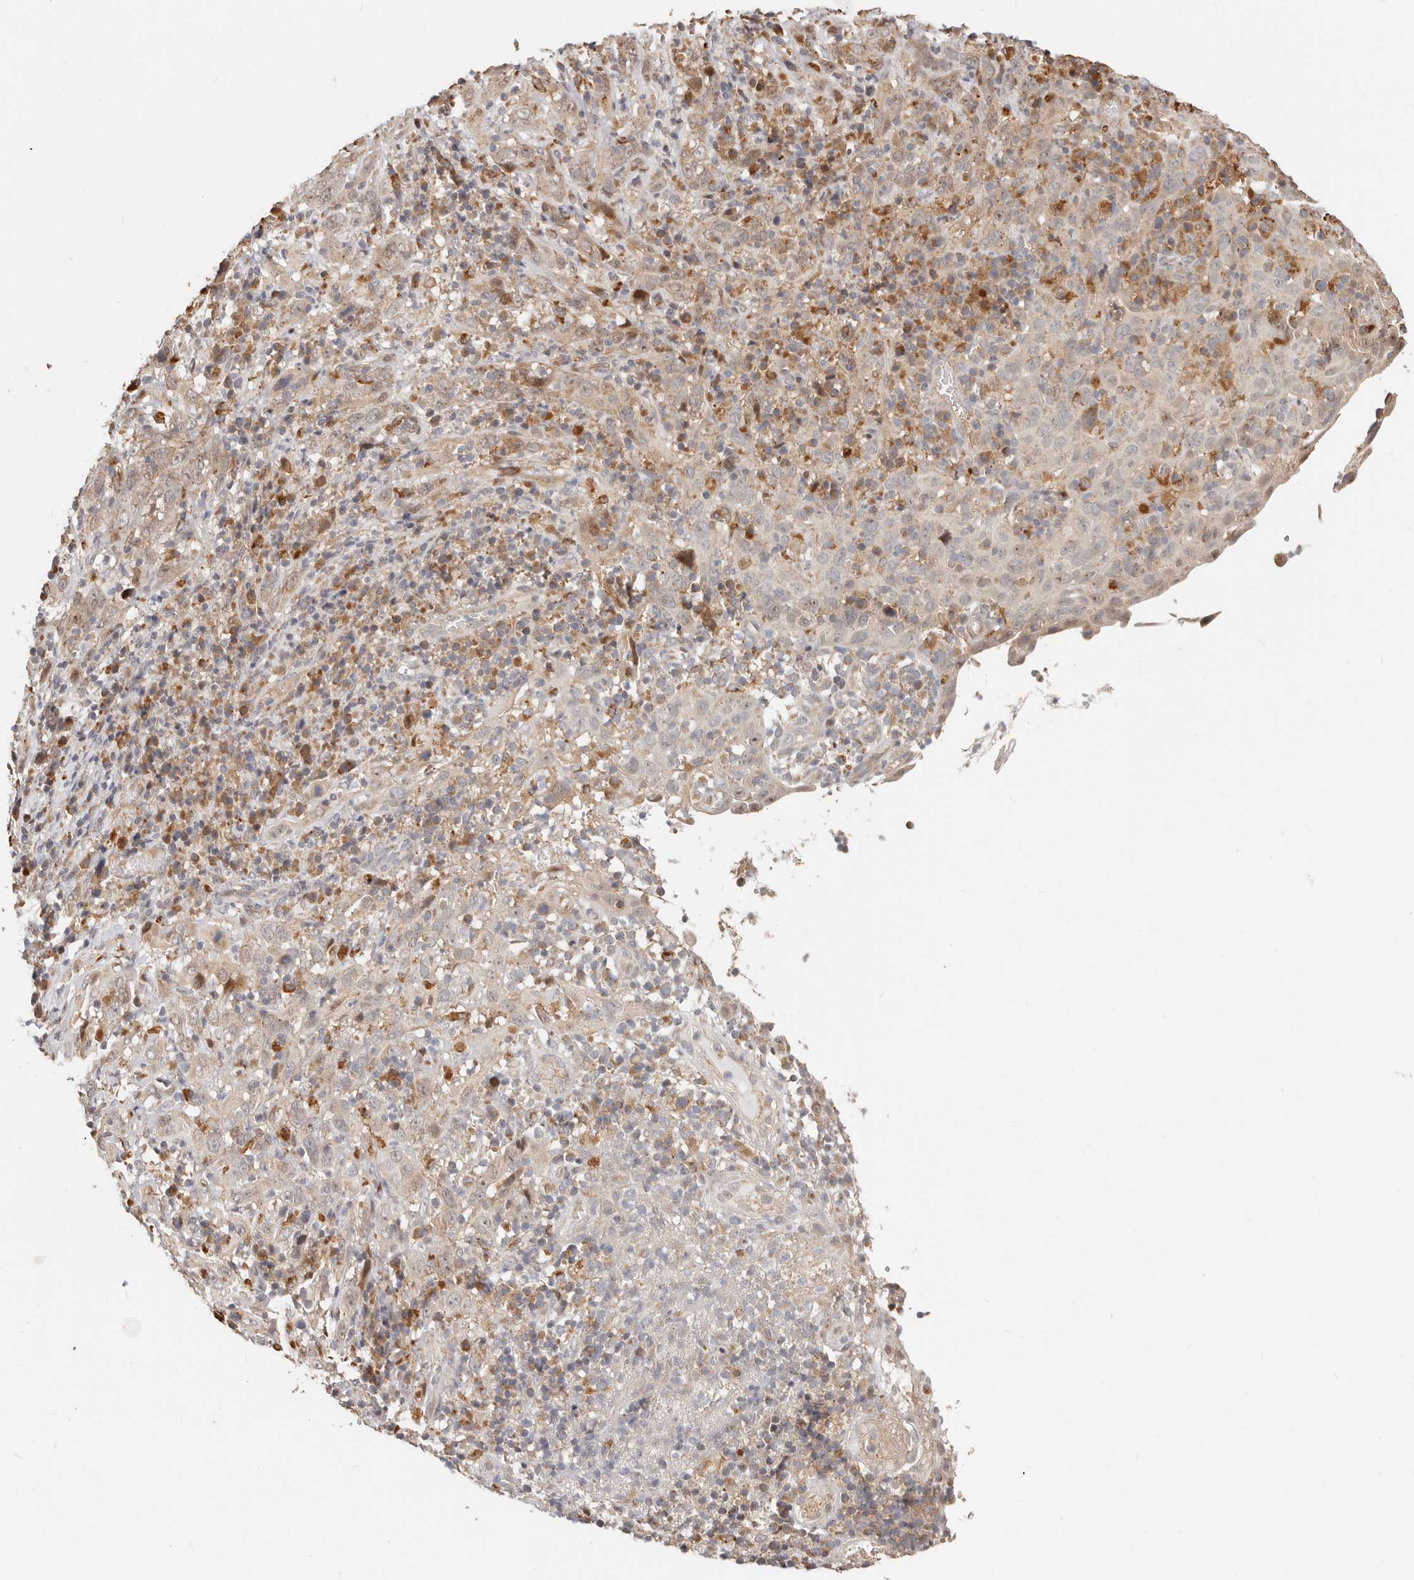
{"staining": {"intensity": "weak", "quantity": ">75%", "location": "cytoplasmic/membranous,nuclear"}, "tissue": "cervical cancer", "cell_type": "Tumor cells", "image_type": "cancer", "snomed": [{"axis": "morphology", "description": "Squamous cell carcinoma, NOS"}, {"axis": "topography", "description": "Cervix"}], "caption": "Protein analysis of squamous cell carcinoma (cervical) tissue demonstrates weak cytoplasmic/membranous and nuclear staining in approximately >75% of tumor cells. The staining was performed using DAB (3,3'-diaminobenzidine), with brown indicating positive protein expression. Nuclei are stained blue with hematoxylin.", "gene": "ZRANB1", "patient": {"sex": "female", "age": 46}}